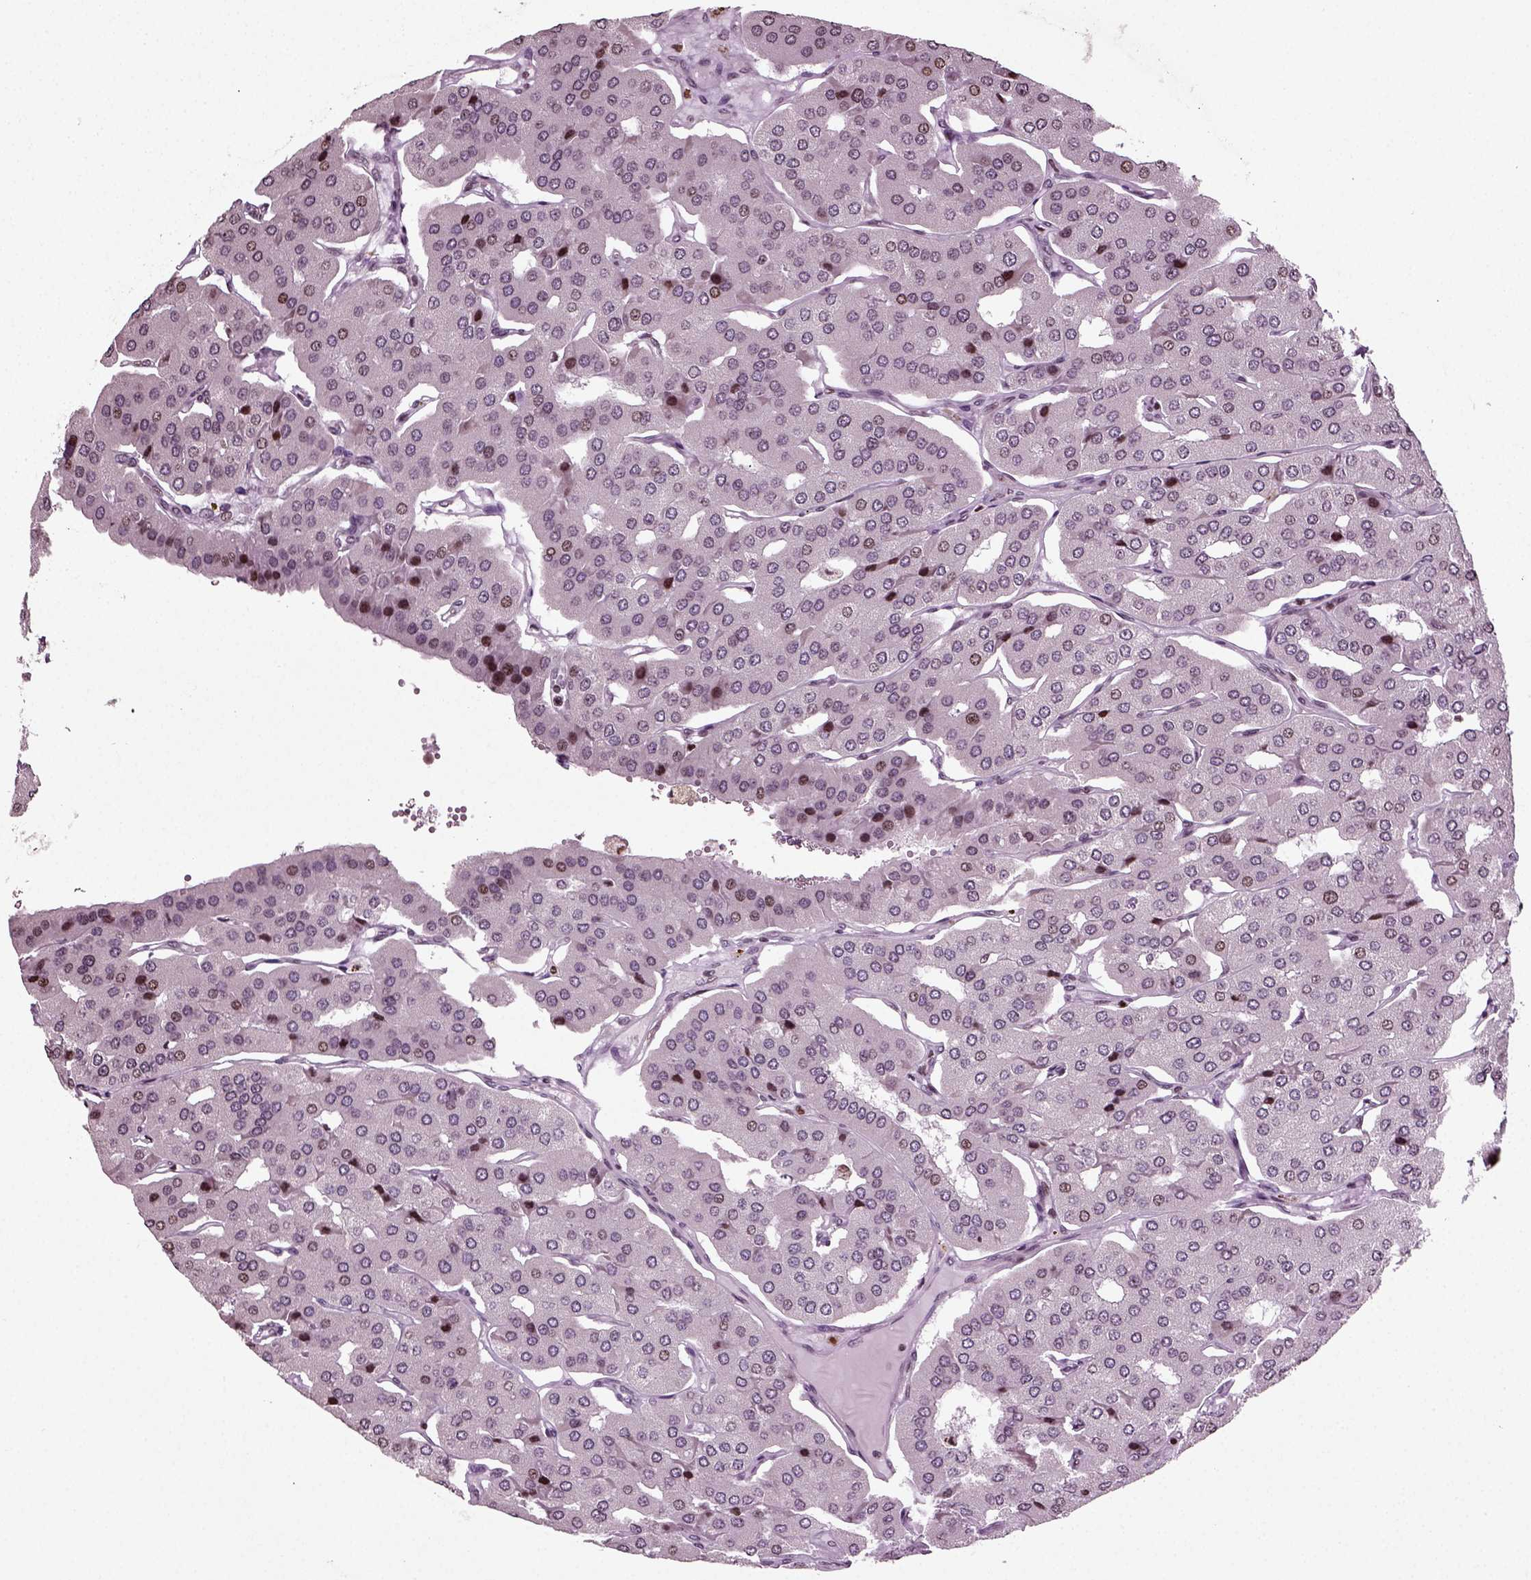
{"staining": {"intensity": "moderate", "quantity": "<25%", "location": "nuclear"}, "tissue": "parathyroid gland", "cell_type": "Glandular cells", "image_type": "normal", "snomed": [{"axis": "morphology", "description": "Normal tissue, NOS"}, {"axis": "morphology", "description": "Adenoma, NOS"}, {"axis": "topography", "description": "Parathyroid gland"}], "caption": "Immunohistochemical staining of unremarkable parathyroid gland displays low levels of moderate nuclear expression in about <25% of glandular cells.", "gene": "HEYL", "patient": {"sex": "female", "age": 86}}